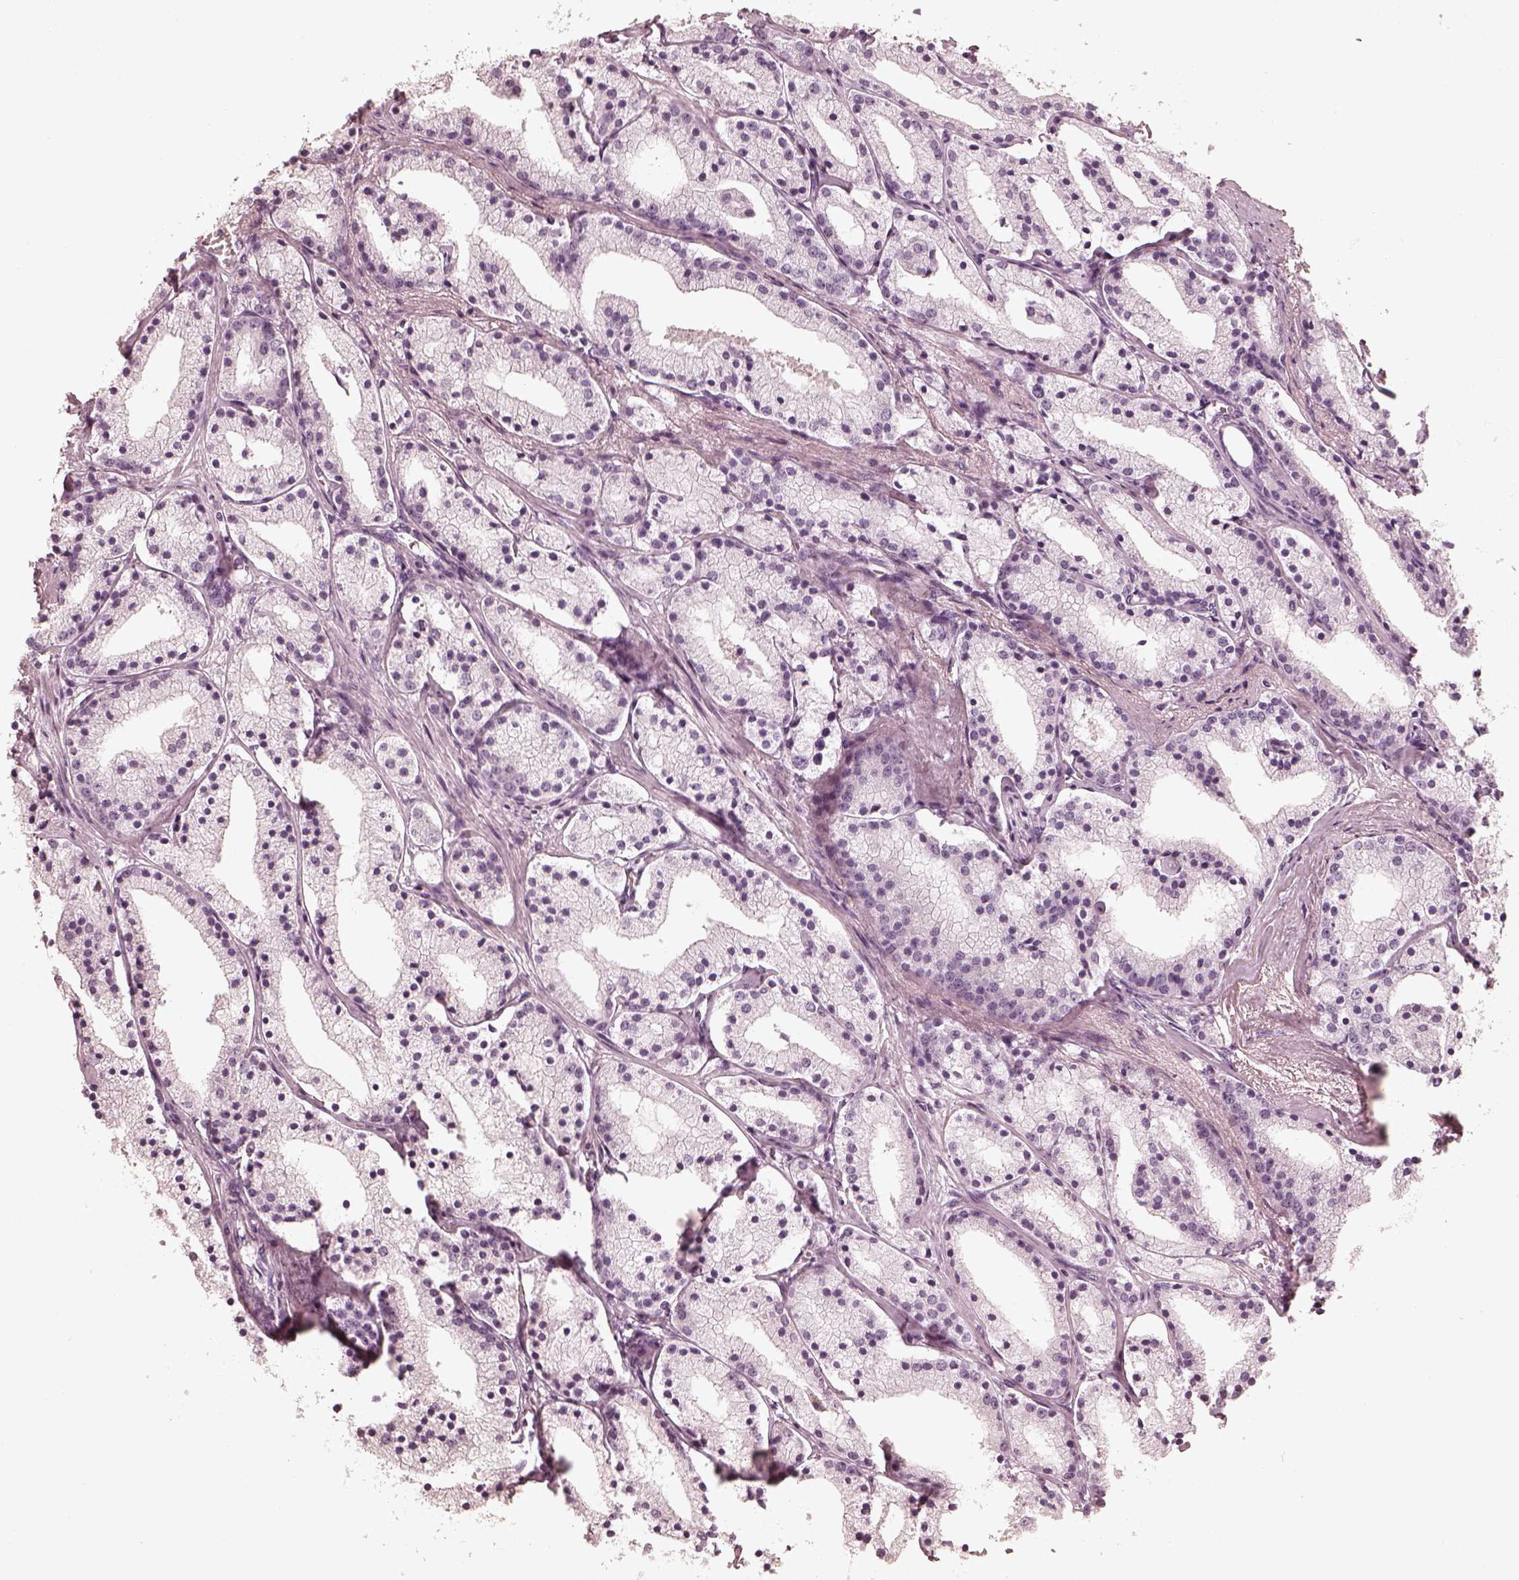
{"staining": {"intensity": "negative", "quantity": "none", "location": "none"}, "tissue": "prostate cancer", "cell_type": "Tumor cells", "image_type": "cancer", "snomed": [{"axis": "morphology", "description": "Adenocarcinoma, NOS"}, {"axis": "topography", "description": "Prostate"}], "caption": "This is a histopathology image of IHC staining of adenocarcinoma (prostate), which shows no staining in tumor cells. (DAB immunohistochemistry visualized using brightfield microscopy, high magnification).", "gene": "CALR3", "patient": {"sex": "male", "age": 69}}